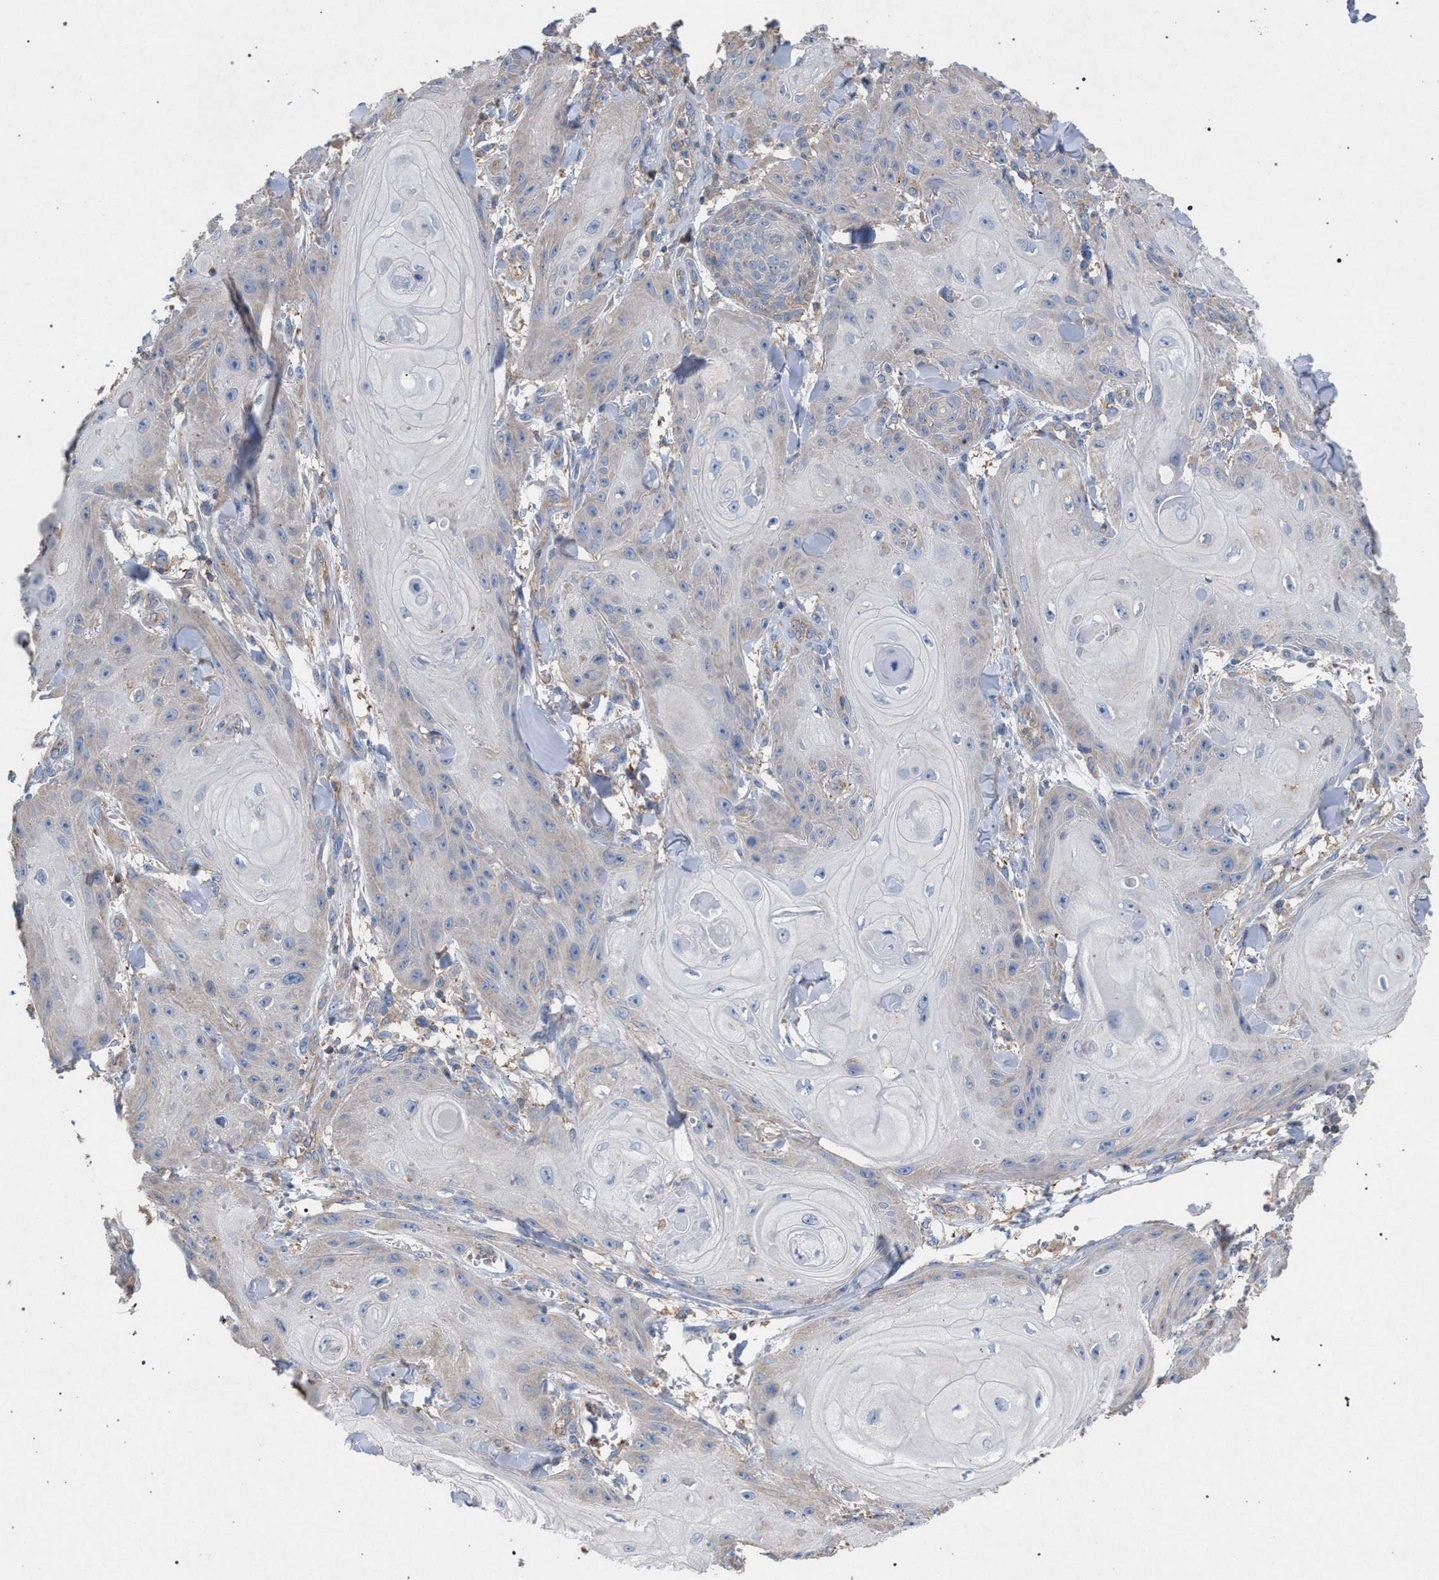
{"staining": {"intensity": "negative", "quantity": "none", "location": "none"}, "tissue": "skin cancer", "cell_type": "Tumor cells", "image_type": "cancer", "snomed": [{"axis": "morphology", "description": "Squamous cell carcinoma, NOS"}, {"axis": "topography", "description": "Skin"}], "caption": "Tumor cells are negative for brown protein staining in skin cancer.", "gene": "VPS13A", "patient": {"sex": "male", "age": 74}}